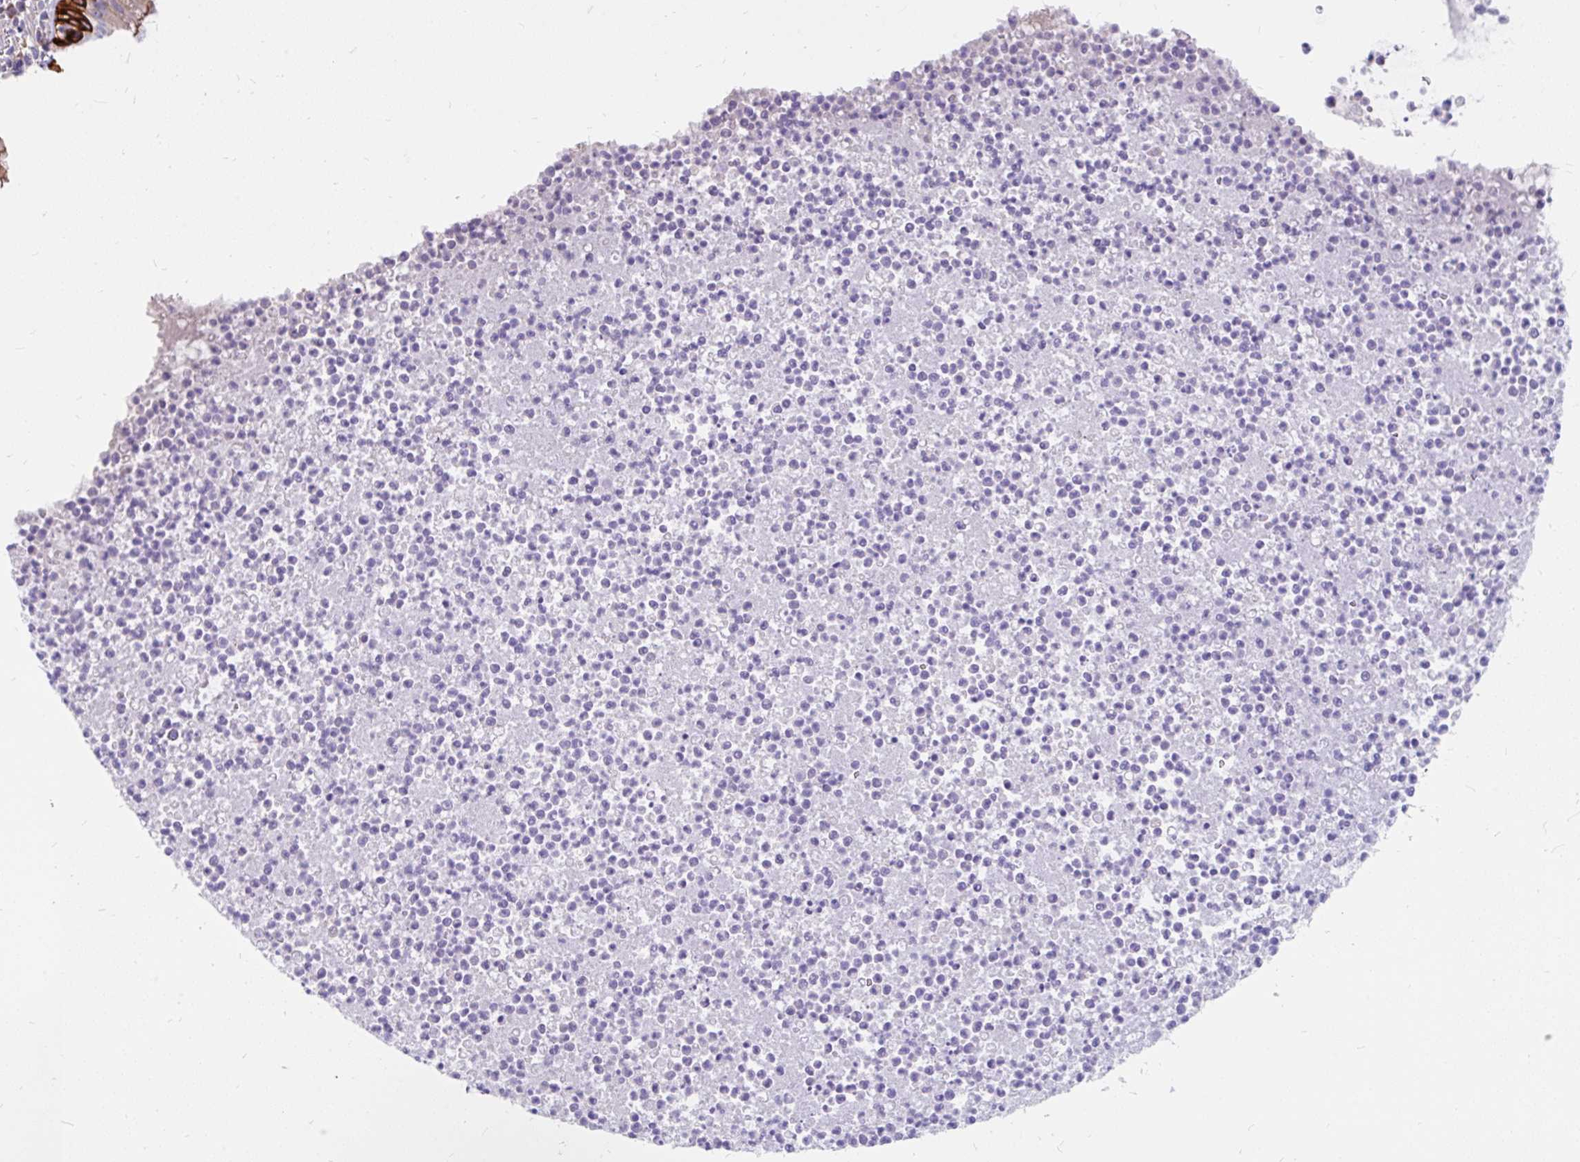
{"staining": {"intensity": "strong", "quantity": "25%-75%", "location": "cytoplasmic/membranous"}, "tissue": "bronchus", "cell_type": "Respiratory epithelial cells", "image_type": "normal", "snomed": [{"axis": "morphology", "description": "Normal tissue, NOS"}, {"axis": "topography", "description": "Cartilage tissue"}, {"axis": "topography", "description": "Bronchus"}], "caption": "Benign bronchus was stained to show a protein in brown. There is high levels of strong cytoplasmic/membranous staining in approximately 25%-75% of respiratory epithelial cells. The staining was performed using DAB (3,3'-diaminobenzidine) to visualize the protein expression in brown, while the nuclei were stained in blue with hematoxylin (Magnification: 20x).", "gene": "LRRC26", "patient": {"sex": "male", "age": 56}}